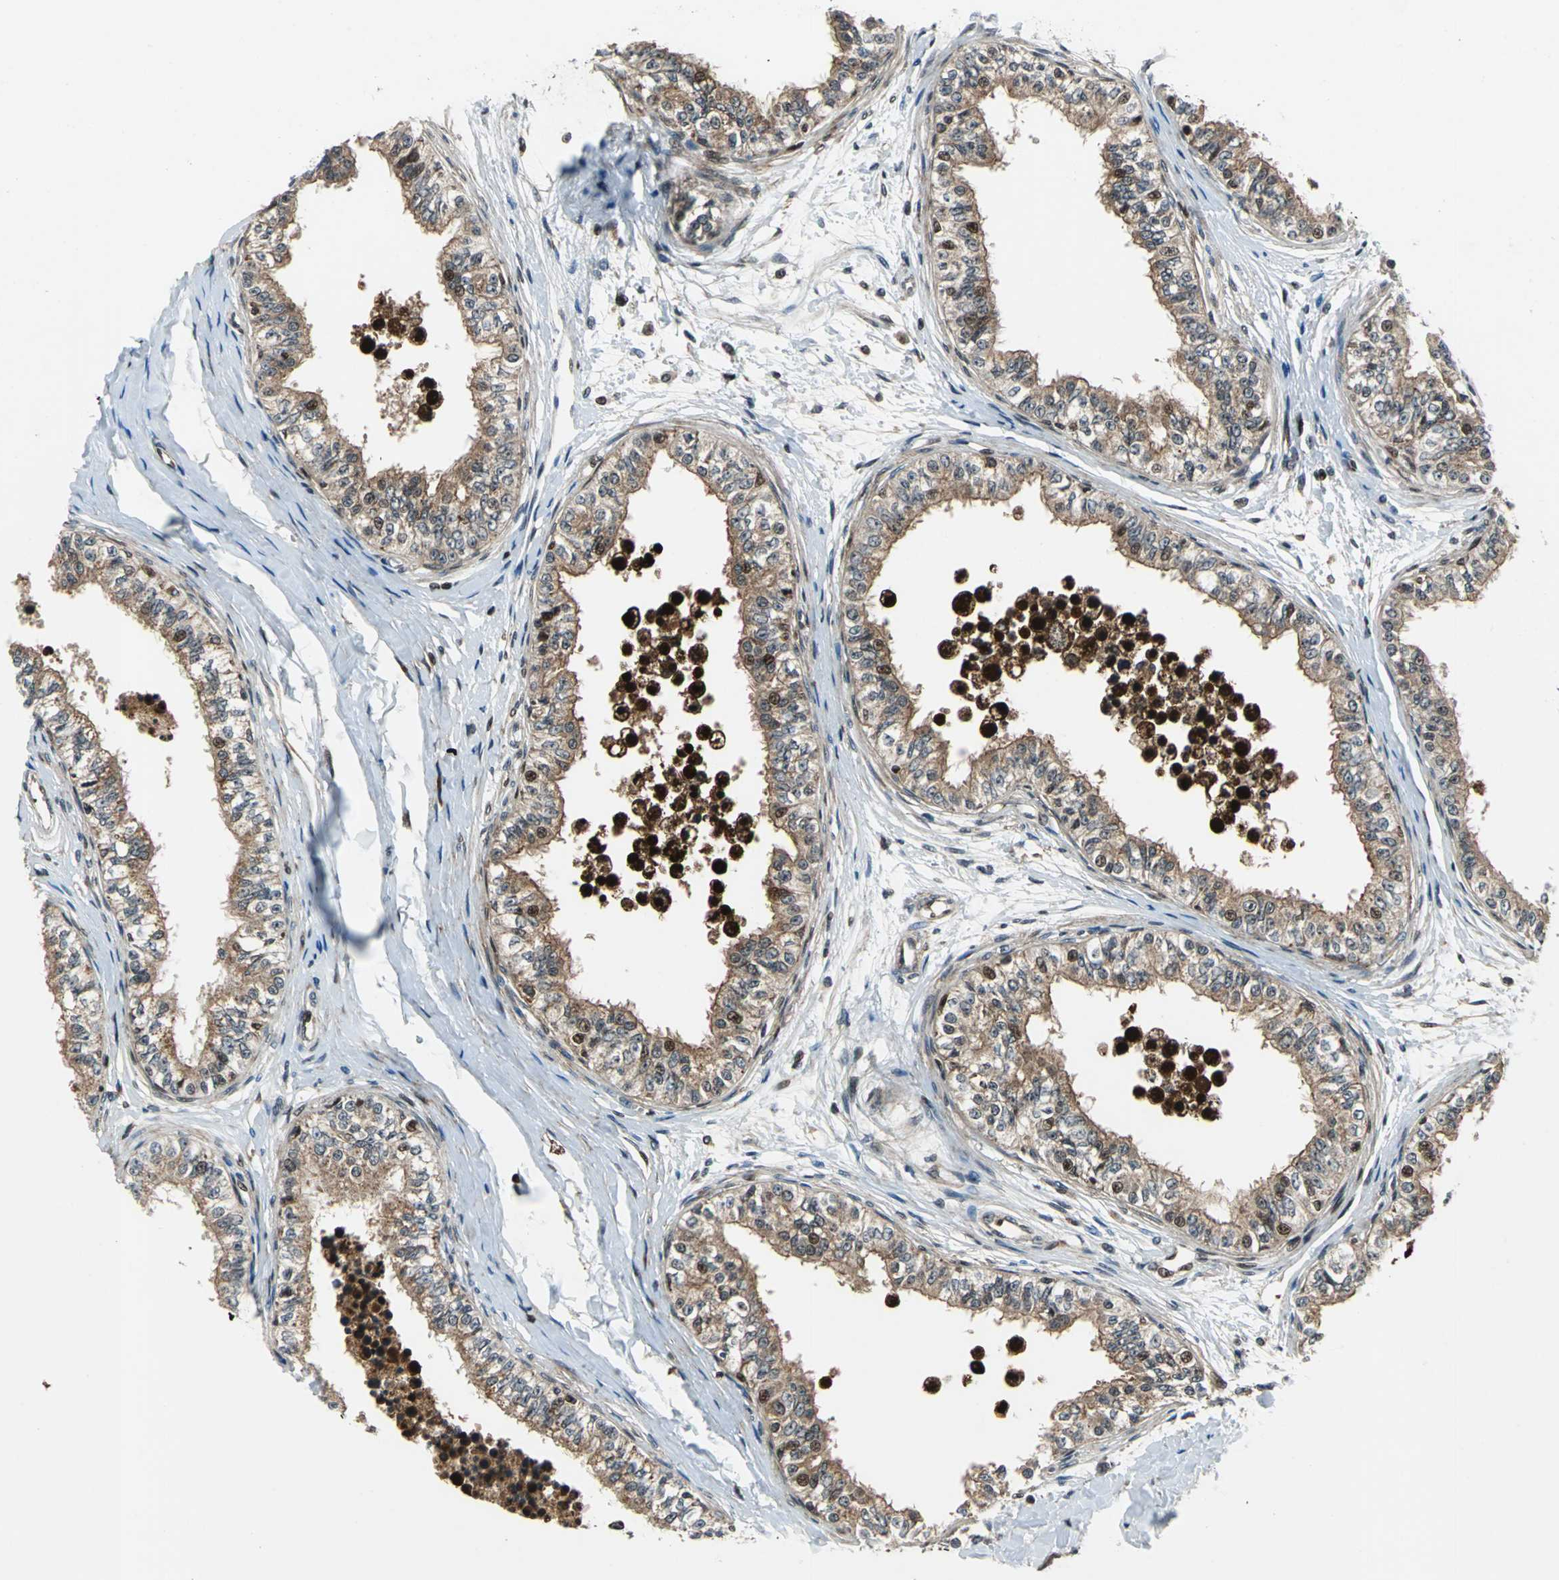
{"staining": {"intensity": "strong", "quantity": "<25%", "location": "cytoplasmic/membranous,nuclear"}, "tissue": "epididymis", "cell_type": "Glandular cells", "image_type": "normal", "snomed": [{"axis": "morphology", "description": "Normal tissue, NOS"}, {"axis": "morphology", "description": "Adenocarcinoma, metastatic, NOS"}, {"axis": "topography", "description": "Testis"}, {"axis": "topography", "description": "Epididymis"}], "caption": "The photomicrograph reveals immunohistochemical staining of unremarkable epididymis. There is strong cytoplasmic/membranous,nuclear expression is appreciated in about <25% of glandular cells.", "gene": "AATF", "patient": {"sex": "male", "age": 26}}